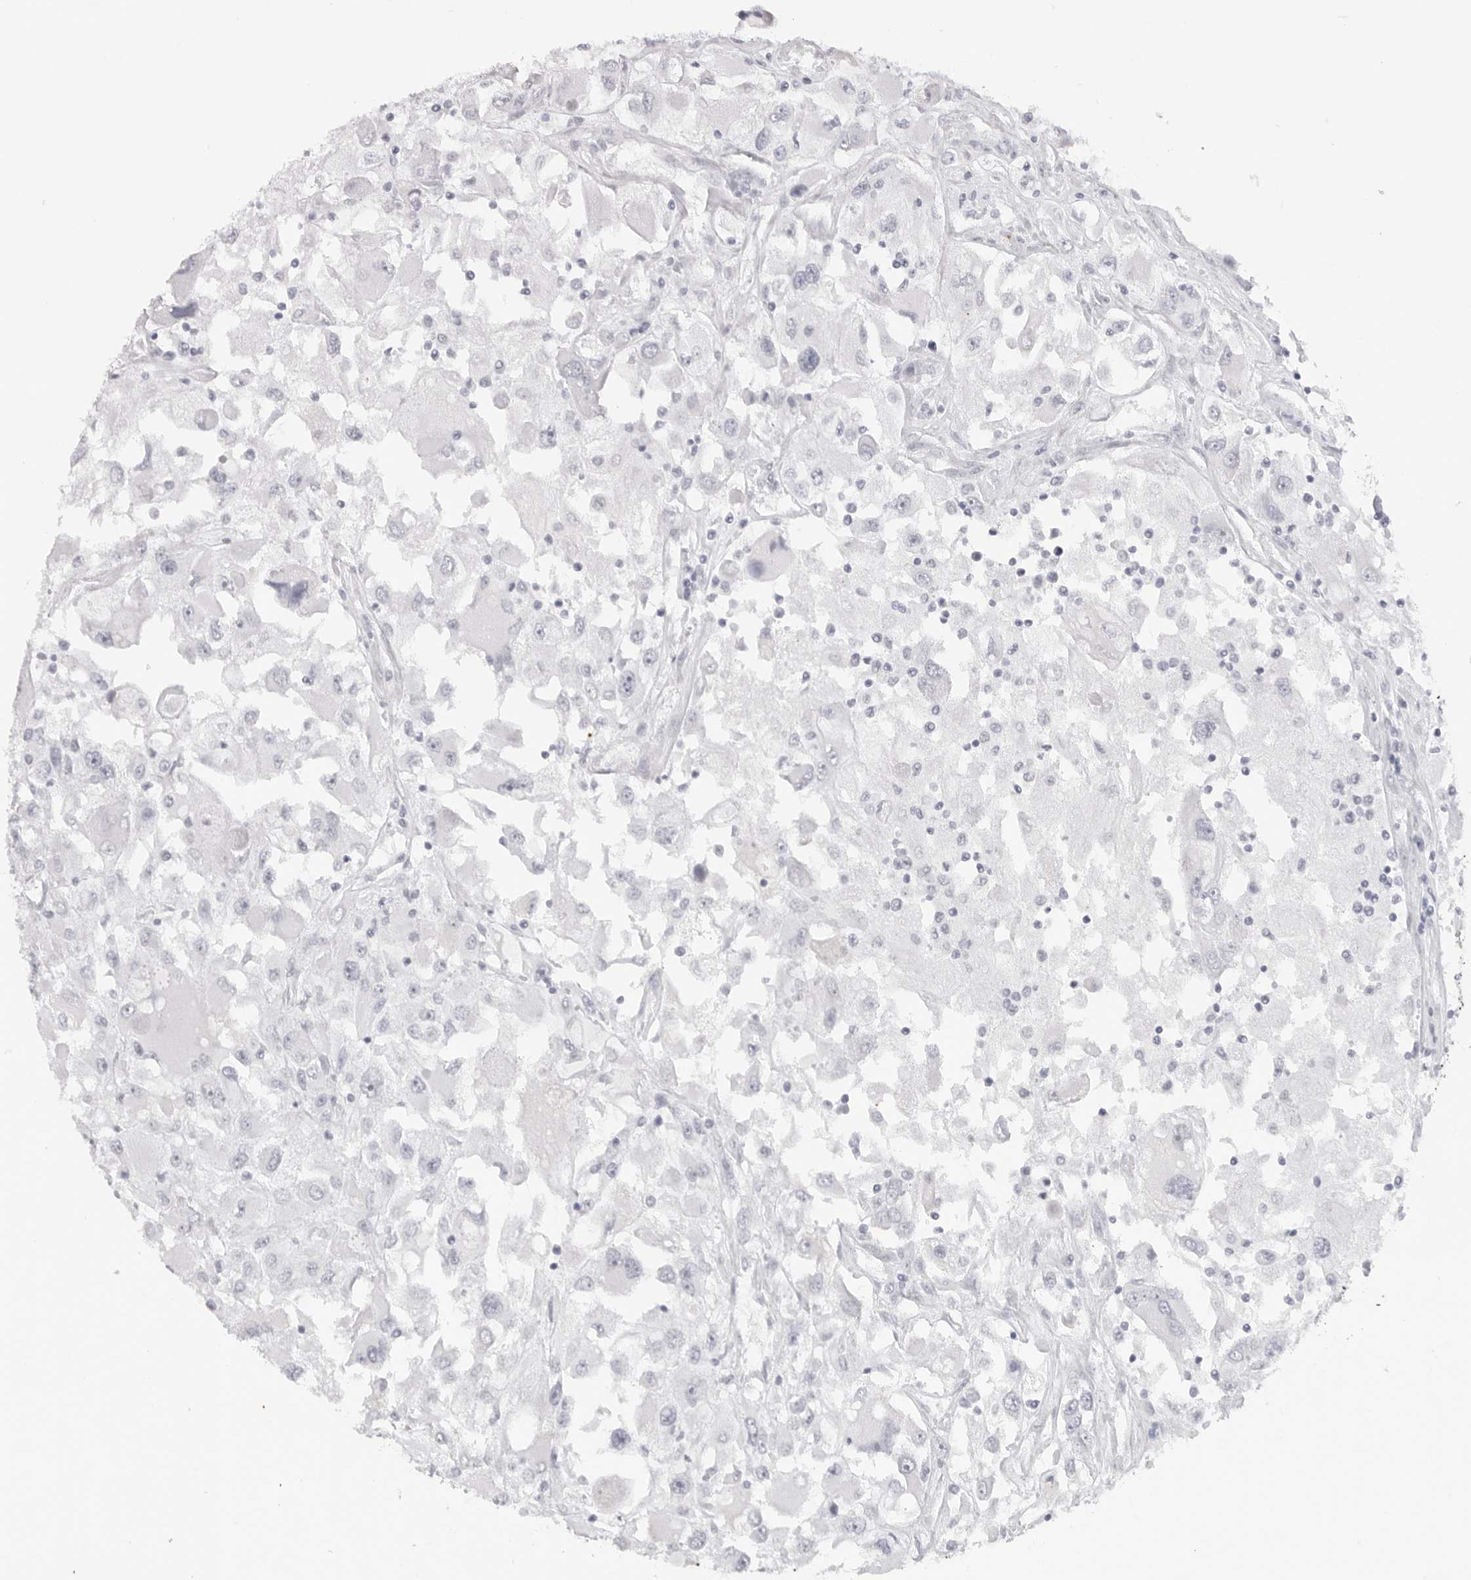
{"staining": {"intensity": "negative", "quantity": "none", "location": "none"}, "tissue": "renal cancer", "cell_type": "Tumor cells", "image_type": "cancer", "snomed": [{"axis": "morphology", "description": "Adenocarcinoma, NOS"}, {"axis": "topography", "description": "Kidney"}], "caption": "The photomicrograph displays no staining of tumor cells in renal adenocarcinoma. (Stains: DAB immunohistochemistry (IHC) with hematoxylin counter stain, Microscopy: brightfield microscopy at high magnification).", "gene": "KLK12", "patient": {"sex": "female", "age": 52}}